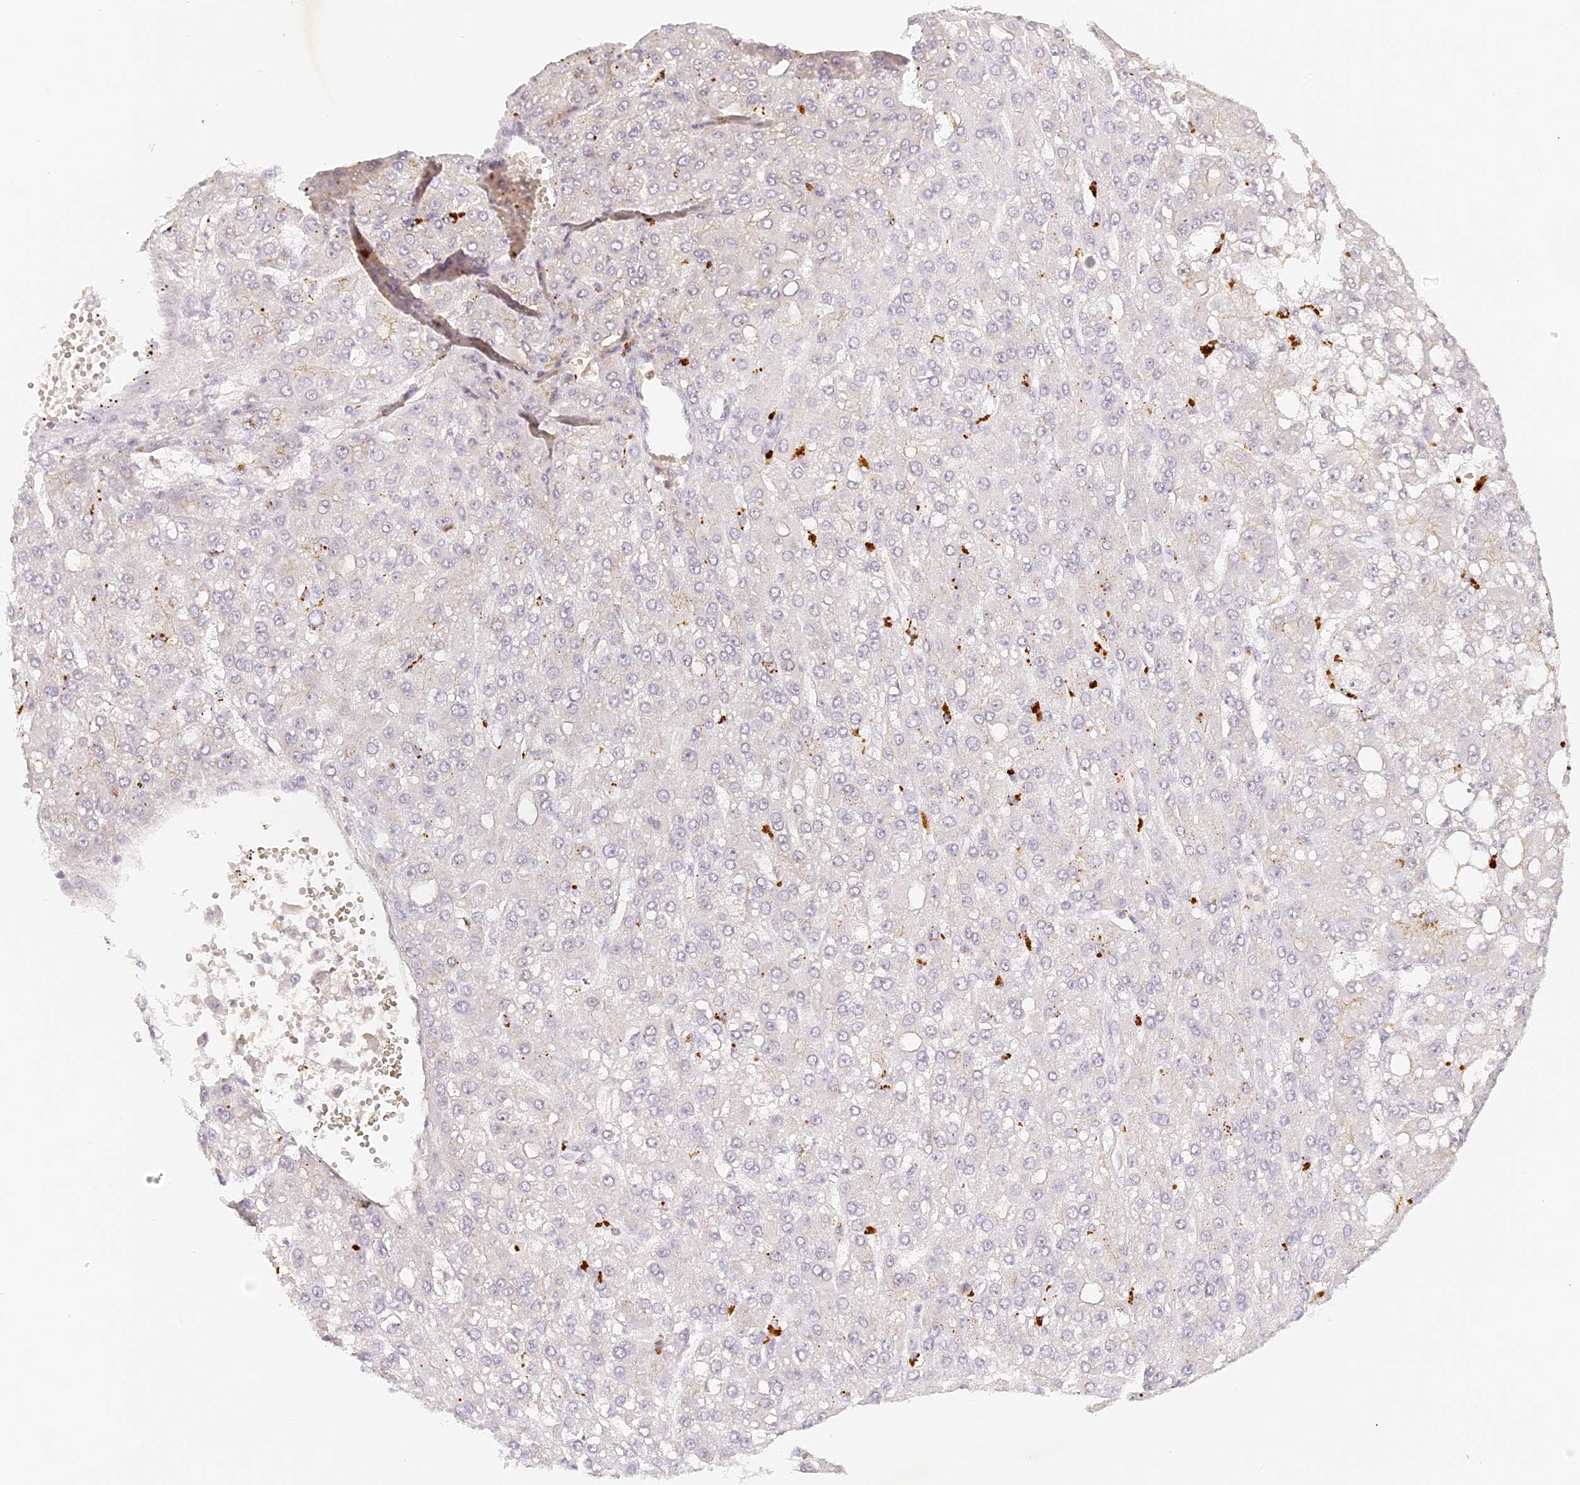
{"staining": {"intensity": "negative", "quantity": "none", "location": "none"}, "tissue": "liver cancer", "cell_type": "Tumor cells", "image_type": "cancer", "snomed": [{"axis": "morphology", "description": "Carcinoma, Hepatocellular, NOS"}, {"axis": "topography", "description": "Liver"}], "caption": "Tumor cells are negative for protein expression in human liver hepatocellular carcinoma. (Brightfield microscopy of DAB (3,3'-diaminobenzidine) immunohistochemistry at high magnification).", "gene": "ELL3", "patient": {"sex": "male", "age": 67}}